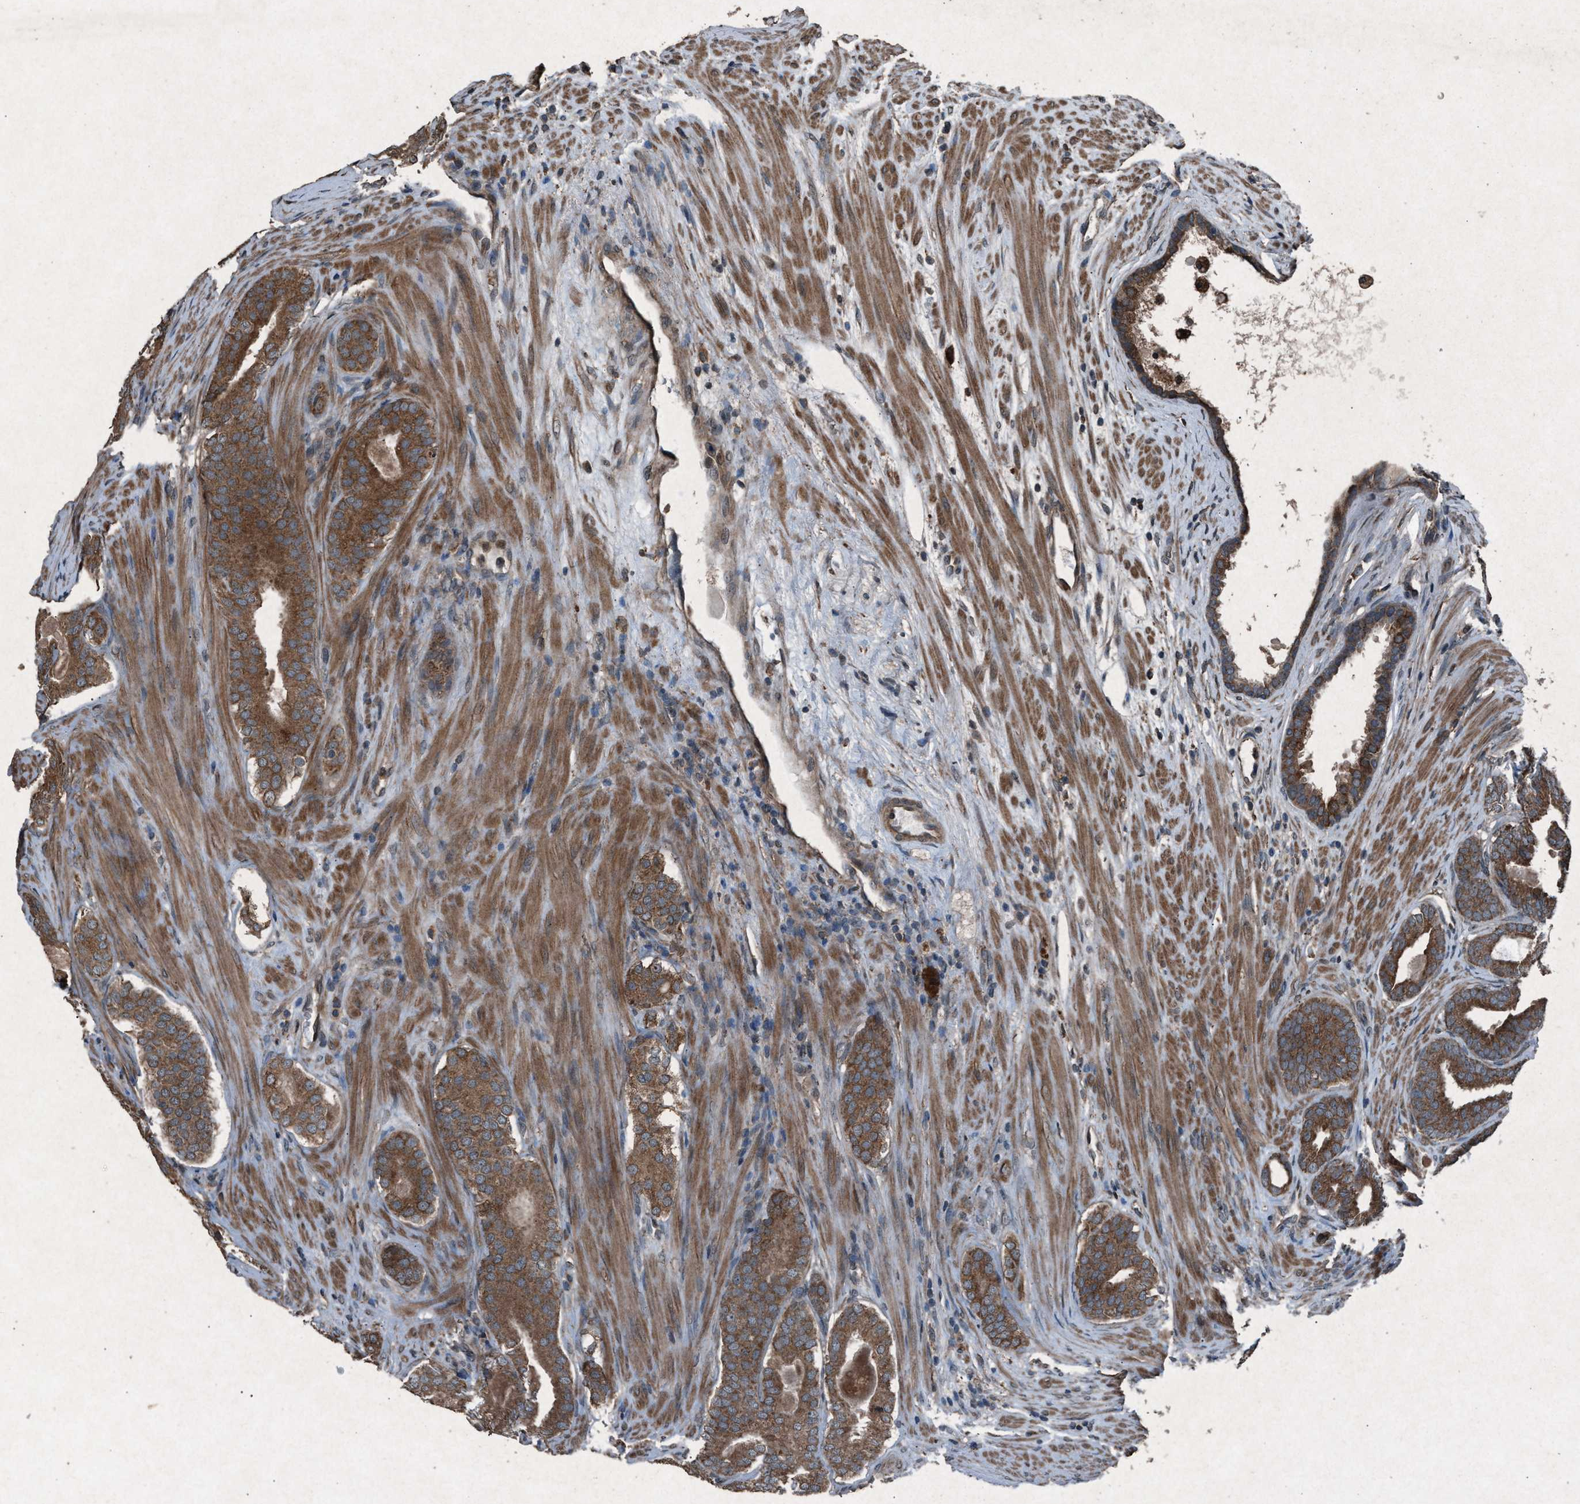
{"staining": {"intensity": "moderate", "quantity": ">75%", "location": "cytoplasmic/membranous"}, "tissue": "prostate cancer", "cell_type": "Tumor cells", "image_type": "cancer", "snomed": [{"axis": "morphology", "description": "Adenocarcinoma, High grade"}, {"axis": "topography", "description": "Prostate"}], "caption": "Prostate high-grade adenocarcinoma tissue exhibits moderate cytoplasmic/membranous expression in about >75% of tumor cells", "gene": "CALR", "patient": {"sex": "male", "age": 60}}